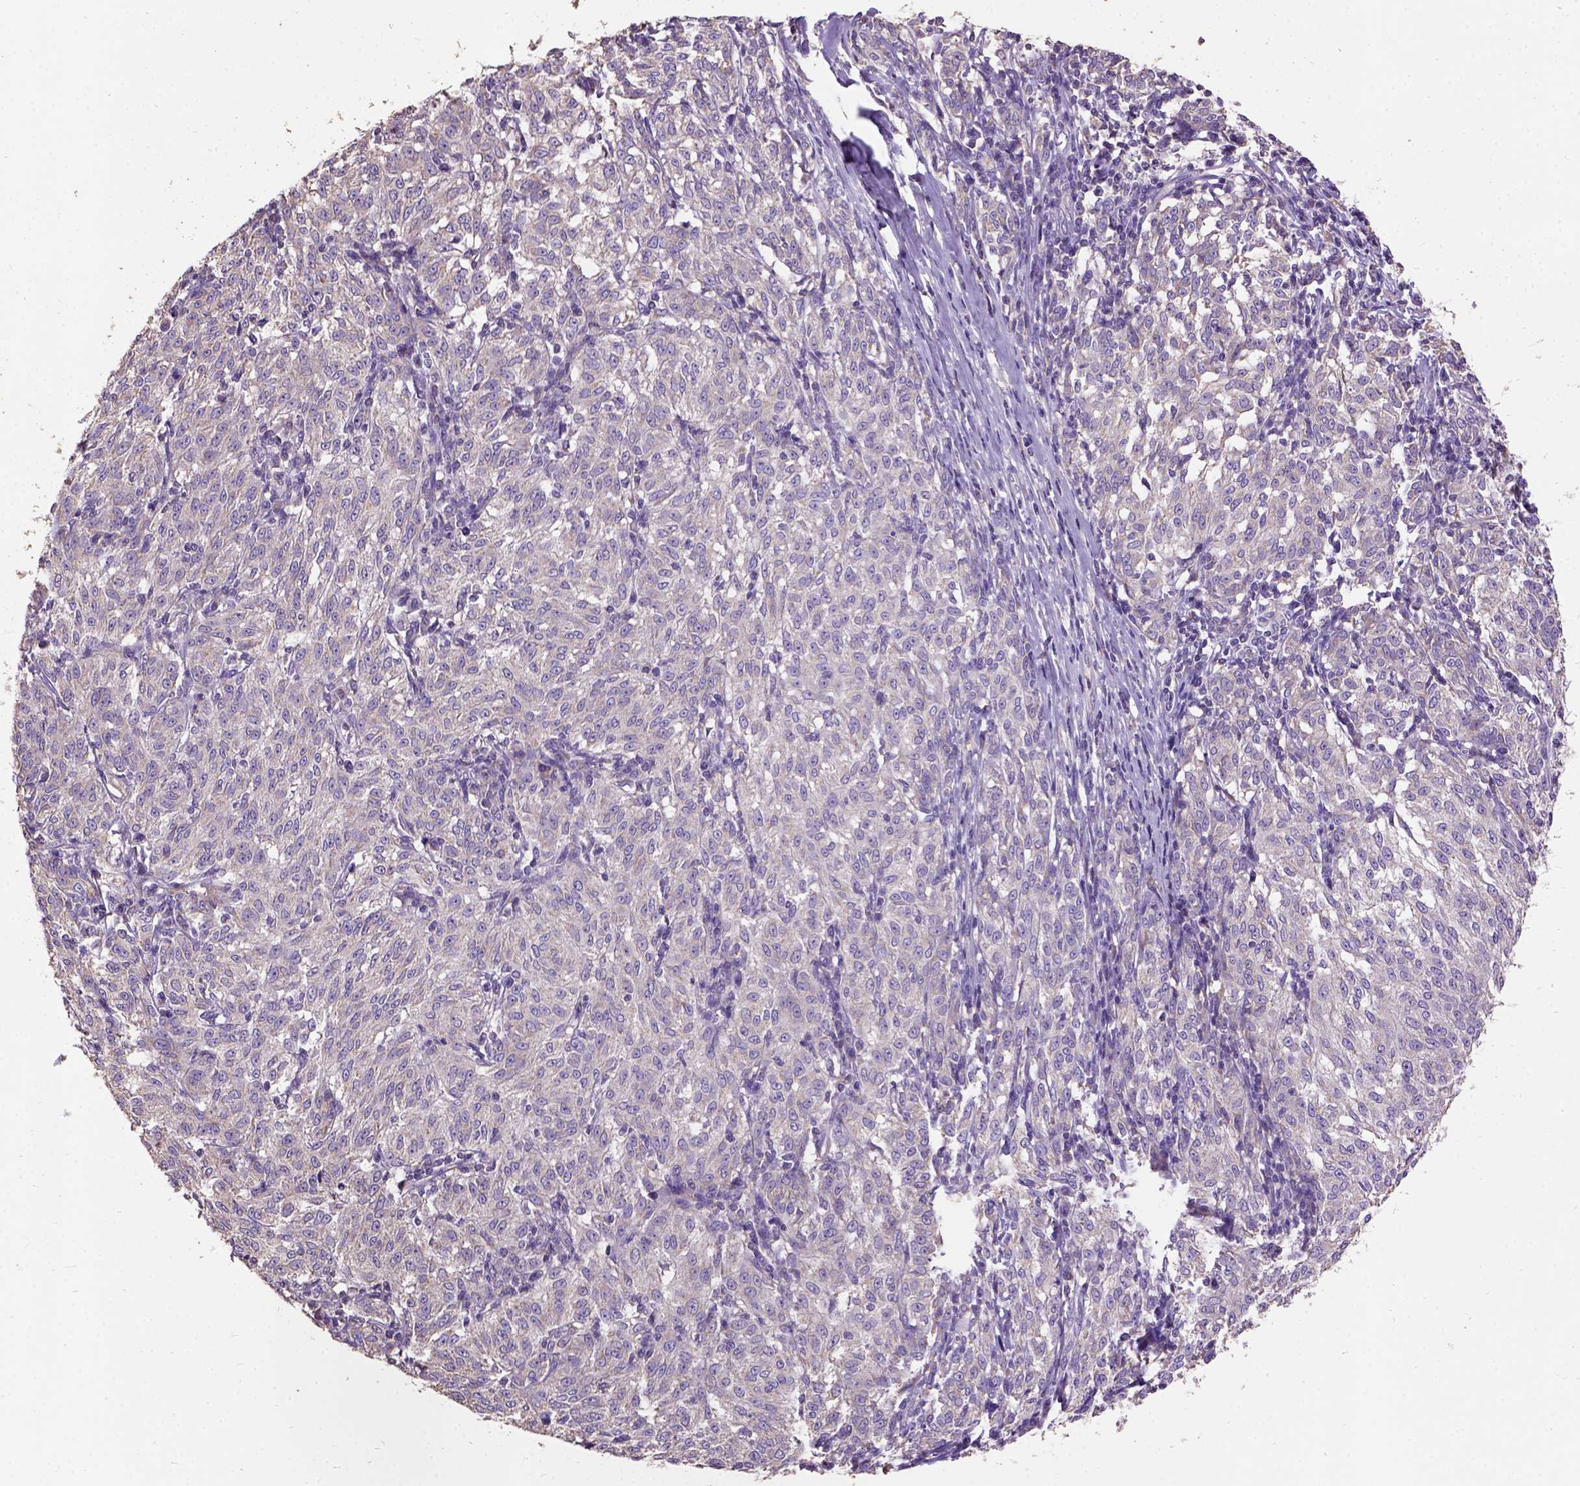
{"staining": {"intensity": "weak", "quantity": "25%-75%", "location": "cytoplasmic/membranous"}, "tissue": "melanoma", "cell_type": "Tumor cells", "image_type": "cancer", "snomed": [{"axis": "morphology", "description": "Malignant melanoma, NOS"}, {"axis": "topography", "description": "Skin"}], "caption": "Malignant melanoma stained with DAB (3,3'-diaminobenzidine) immunohistochemistry shows low levels of weak cytoplasmic/membranous expression in about 25%-75% of tumor cells.", "gene": "DQX1", "patient": {"sex": "female", "age": 72}}